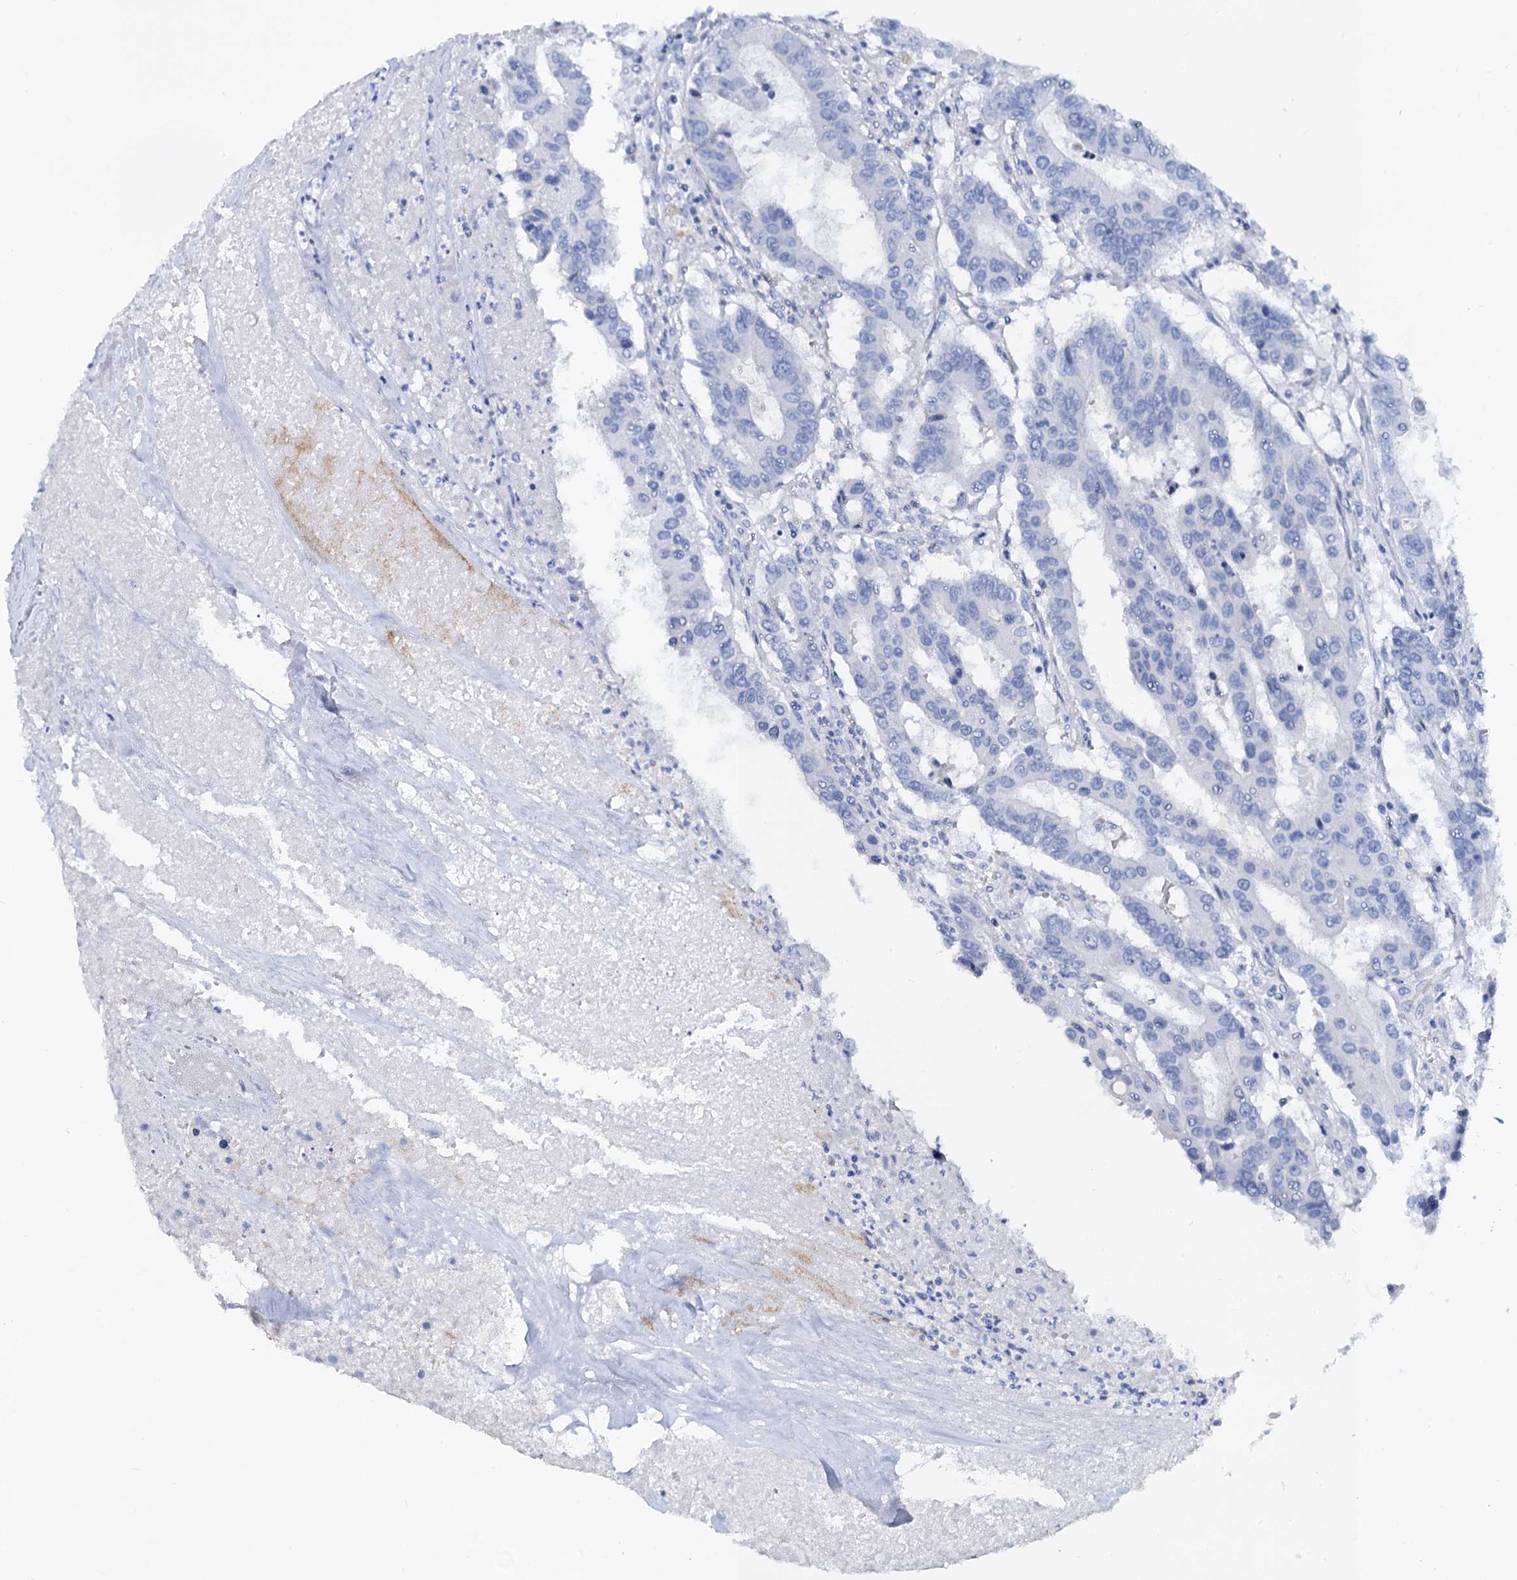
{"staining": {"intensity": "negative", "quantity": "none", "location": "none"}, "tissue": "colorectal cancer", "cell_type": "Tumor cells", "image_type": "cancer", "snomed": [{"axis": "morphology", "description": "Adenocarcinoma, NOS"}, {"axis": "topography", "description": "Colon"}], "caption": "A photomicrograph of adenocarcinoma (colorectal) stained for a protein demonstrates no brown staining in tumor cells.", "gene": "RBP3", "patient": {"sex": "male", "age": 77}}